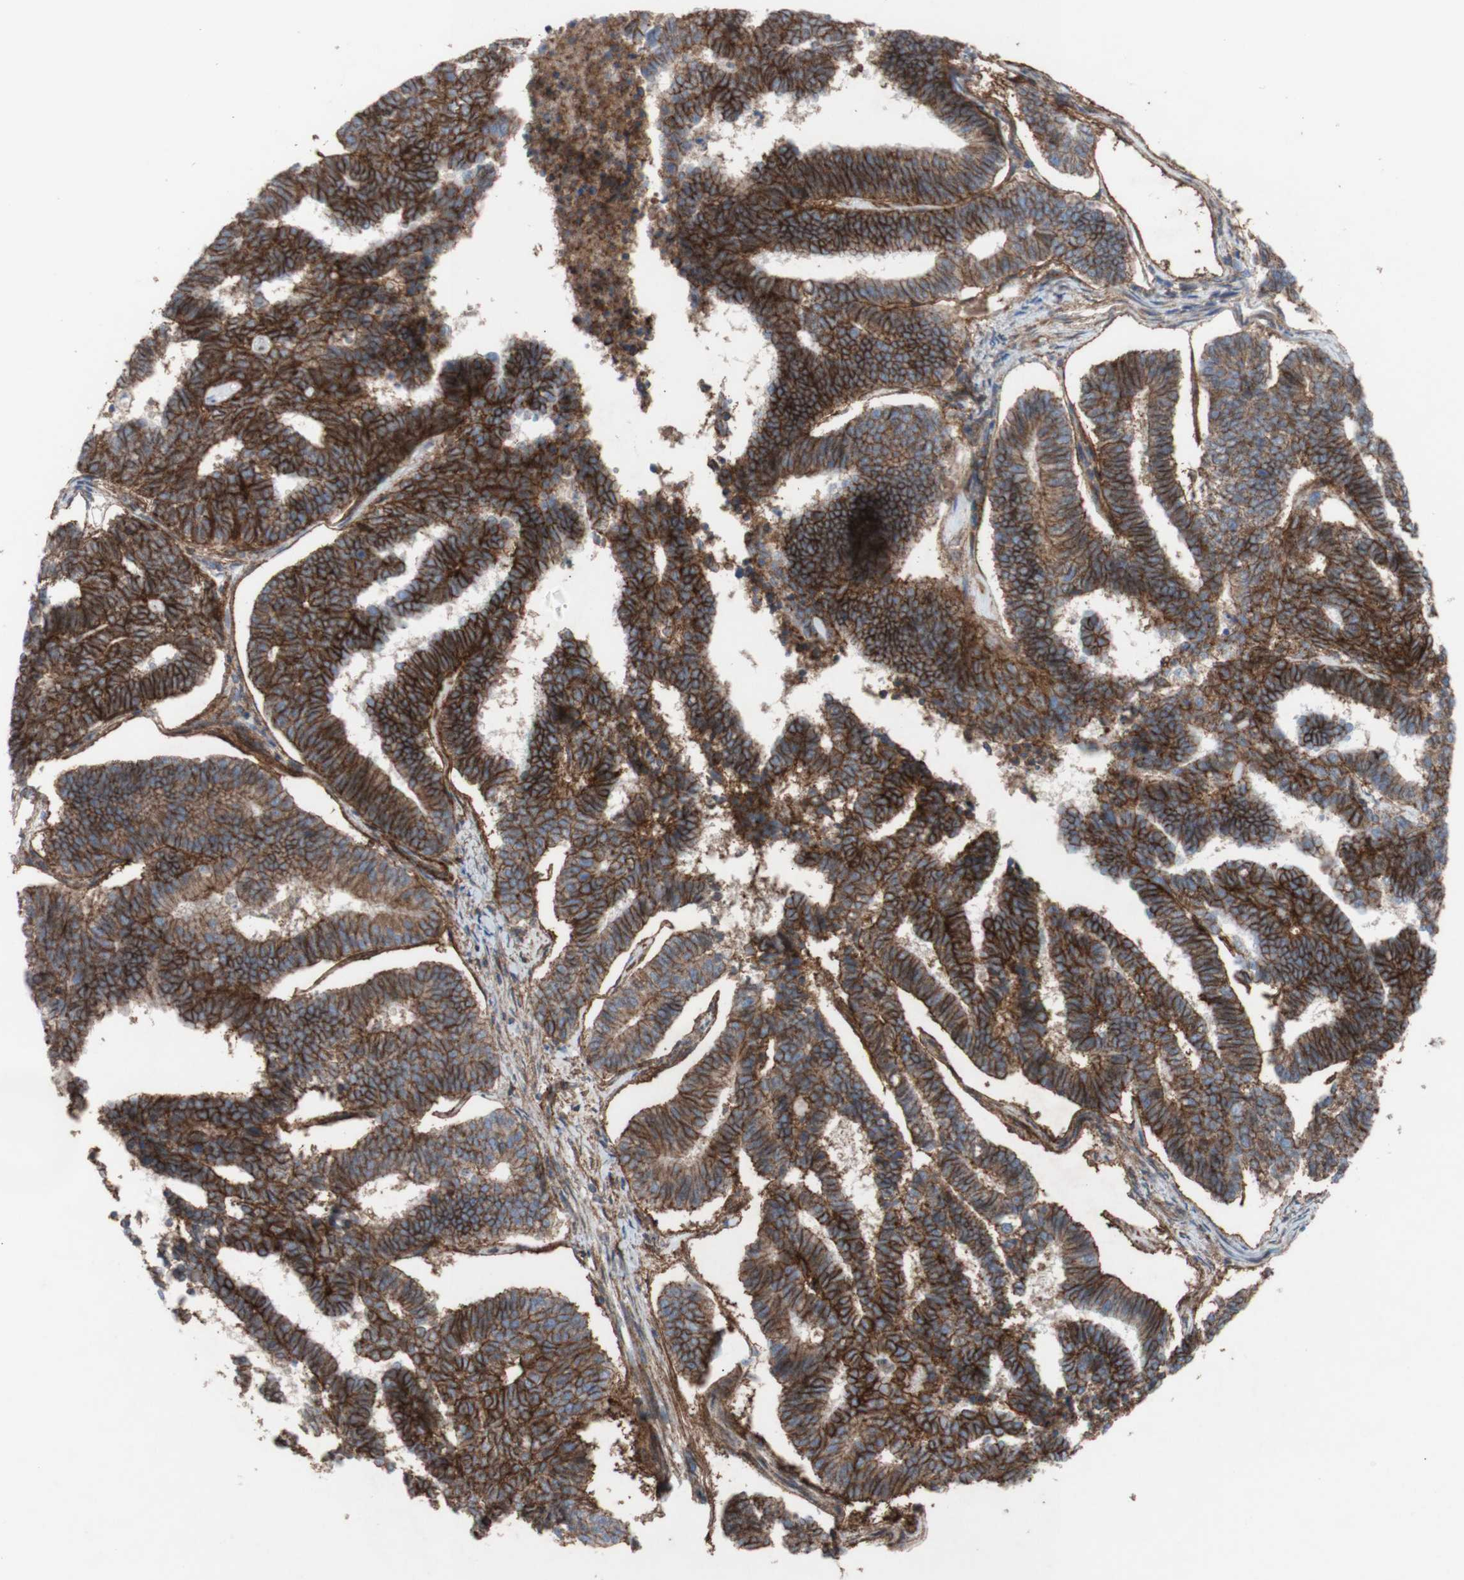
{"staining": {"intensity": "strong", "quantity": ">75%", "location": "cytoplasmic/membranous"}, "tissue": "endometrial cancer", "cell_type": "Tumor cells", "image_type": "cancer", "snomed": [{"axis": "morphology", "description": "Adenocarcinoma, NOS"}, {"axis": "topography", "description": "Endometrium"}], "caption": "This photomicrograph shows immunohistochemistry staining of adenocarcinoma (endometrial), with high strong cytoplasmic/membranous positivity in about >75% of tumor cells.", "gene": "ATP2A3", "patient": {"sex": "female", "age": 70}}